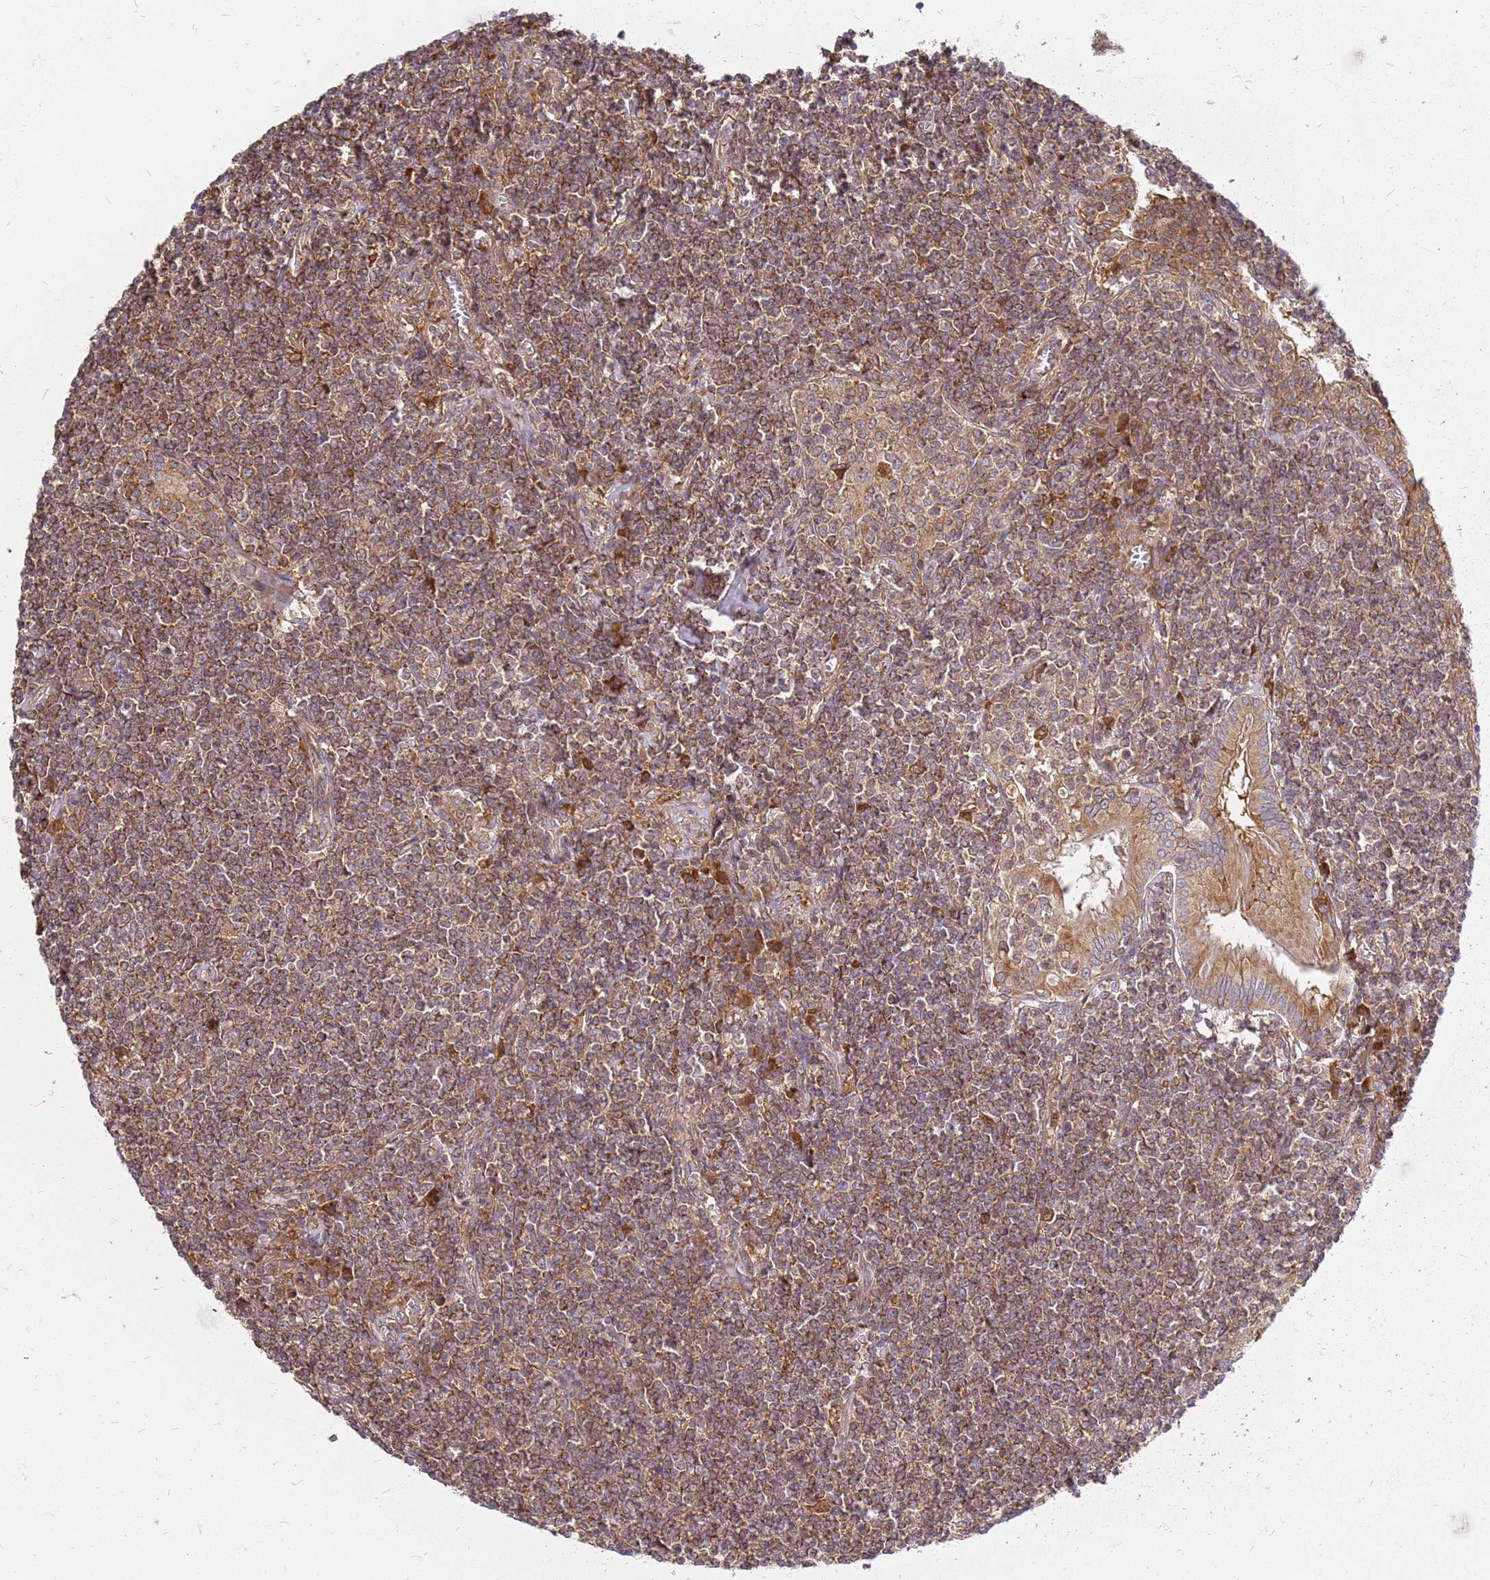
{"staining": {"intensity": "moderate", "quantity": ">75%", "location": "cytoplasmic/membranous"}, "tissue": "lymphoma", "cell_type": "Tumor cells", "image_type": "cancer", "snomed": [{"axis": "morphology", "description": "Malignant lymphoma, non-Hodgkin's type, Low grade"}, {"axis": "topography", "description": "Lung"}], "caption": "A photomicrograph of malignant lymphoma, non-Hodgkin's type (low-grade) stained for a protein exhibits moderate cytoplasmic/membranous brown staining in tumor cells.", "gene": "CCDC159", "patient": {"sex": "female", "age": 71}}